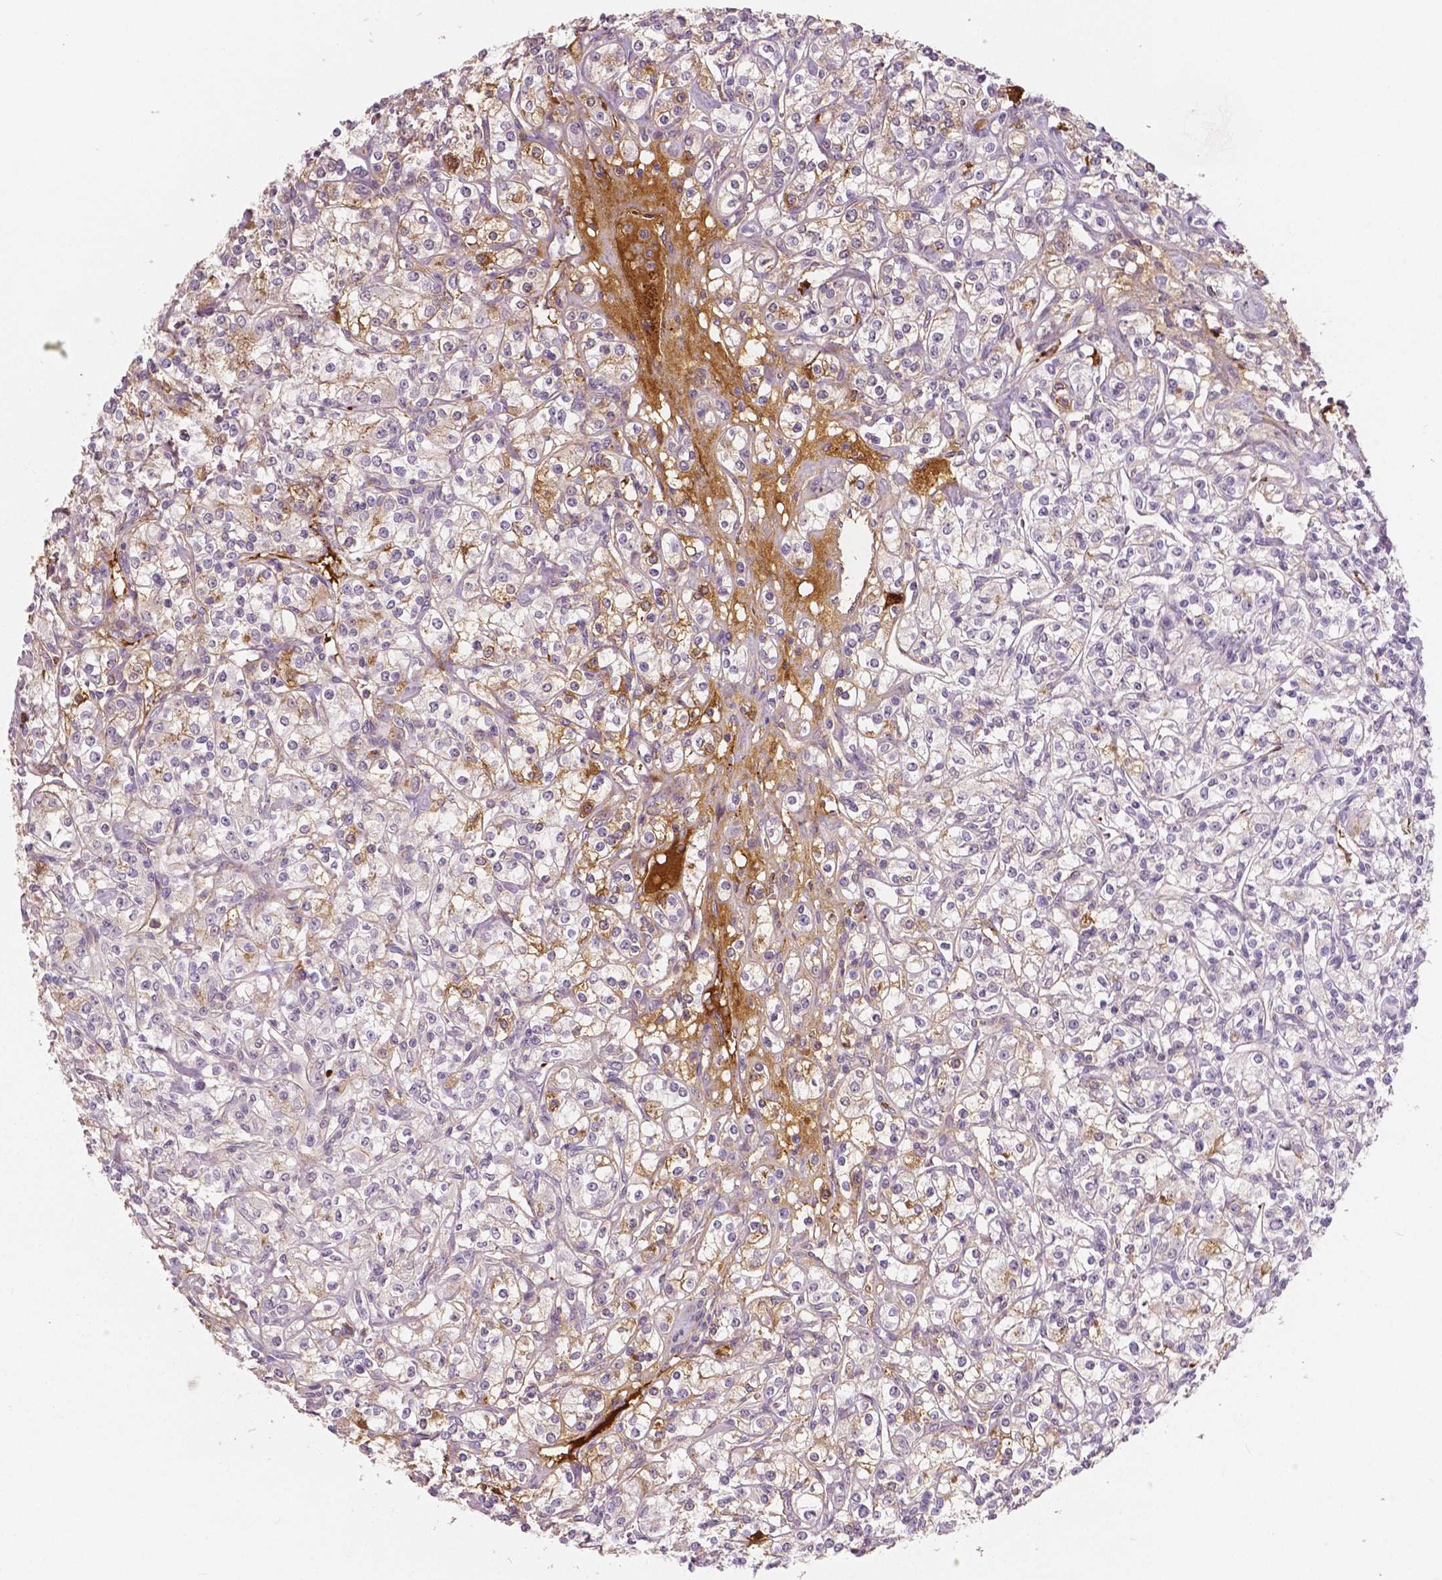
{"staining": {"intensity": "moderate", "quantity": "<25%", "location": "cytoplasmic/membranous"}, "tissue": "renal cancer", "cell_type": "Tumor cells", "image_type": "cancer", "snomed": [{"axis": "morphology", "description": "Adenocarcinoma, NOS"}, {"axis": "topography", "description": "Kidney"}], "caption": "Tumor cells show moderate cytoplasmic/membranous expression in approximately <25% of cells in renal adenocarcinoma.", "gene": "APOA4", "patient": {"sex": "male", "age": 77}}